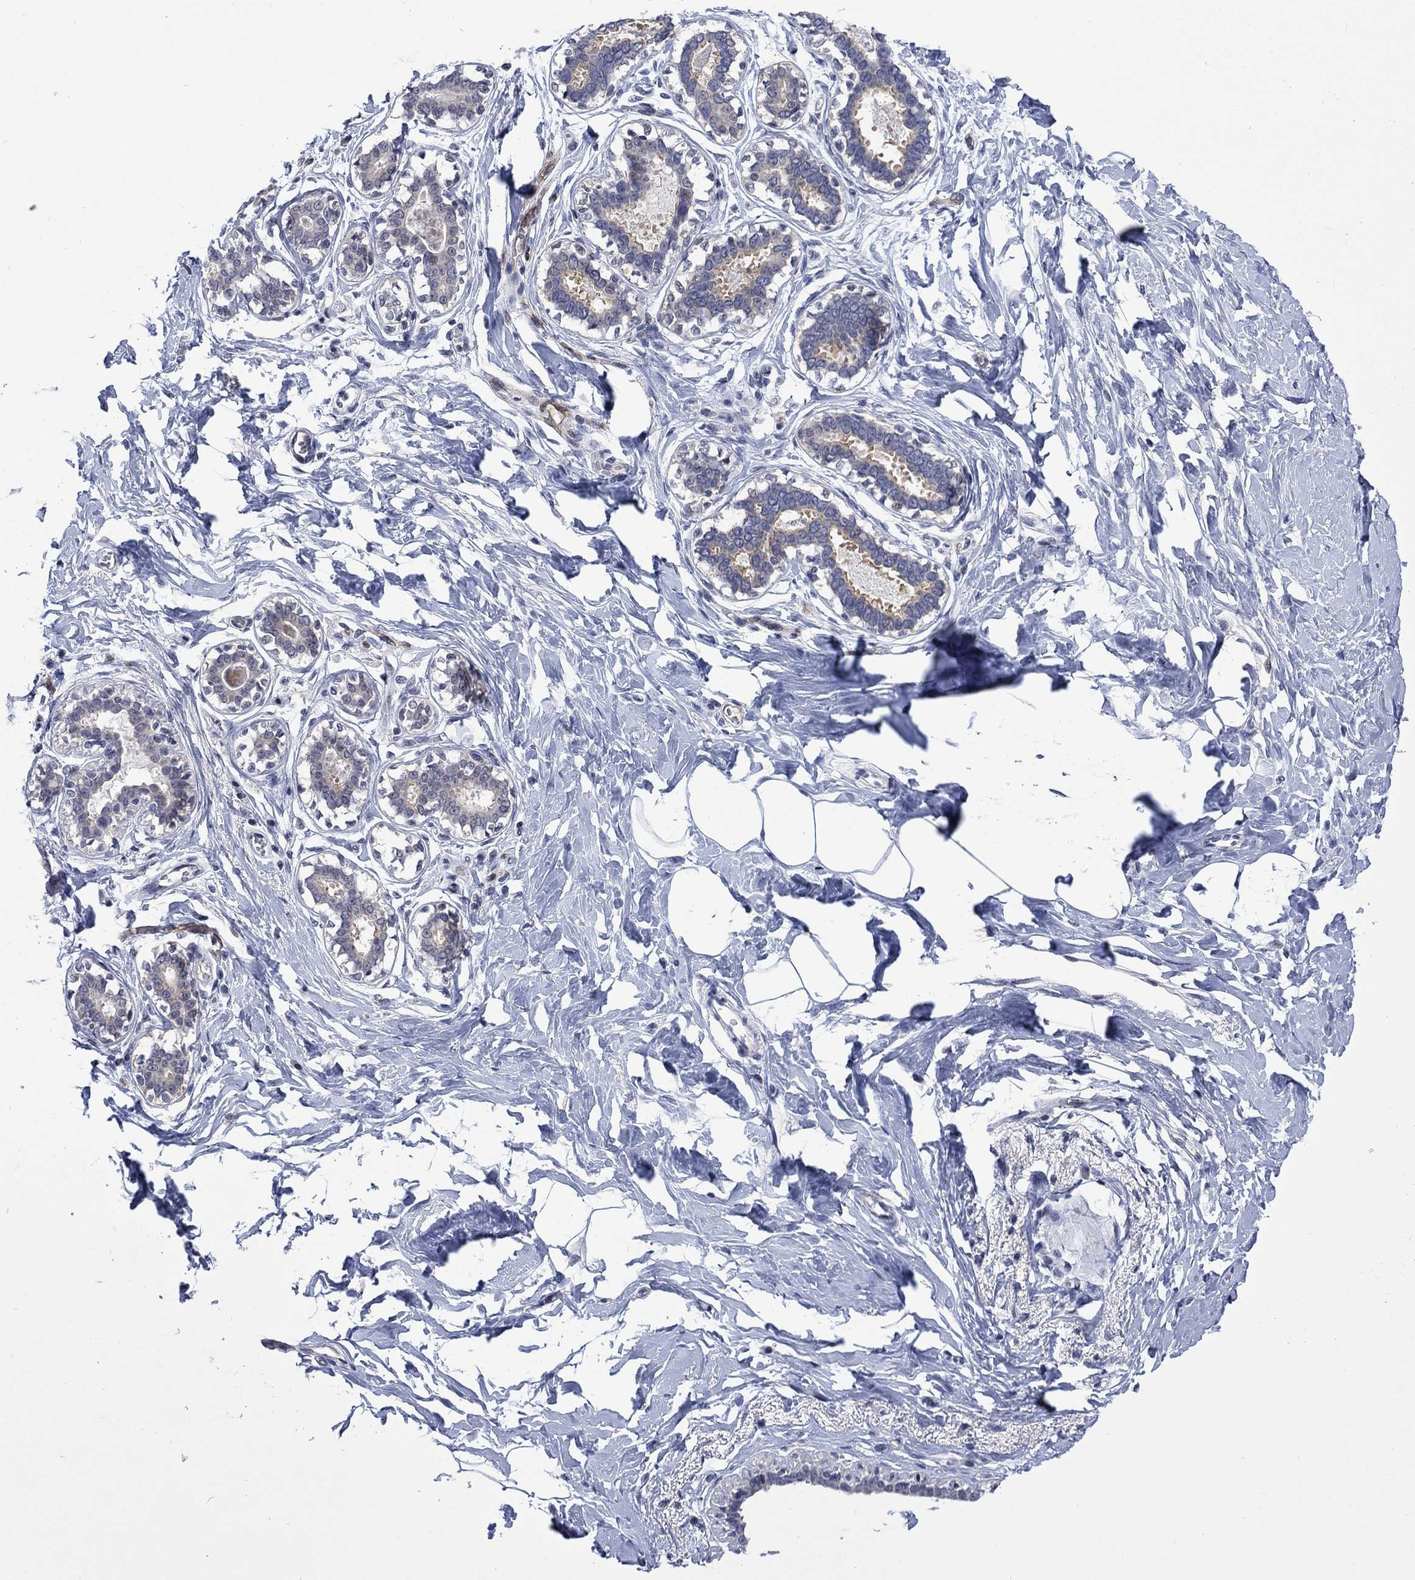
{"staining": {"intensity": "negative", "quantity": "none", "location": "none"}, "tissue": "breast", "cell_type": "Adipocytes", "image_type": "normal", "snomed": [{"axis": "morphology", "description": "Normal tissue, NOS"}, {"axis": "morphology", "description": "Lobular carcinoma, in situ"}, {"axis": "topography", "description": "Breast"}], "caption": "Adipocytes are negative for protein expression in normal human breast. (Stains: DAB immunohistochemistry with hematoxylin counter stain, Microscopy: brightfield microscopy at high magnification).", "gene": "AGL", "patient": {"sex": "female", "age": 35}}